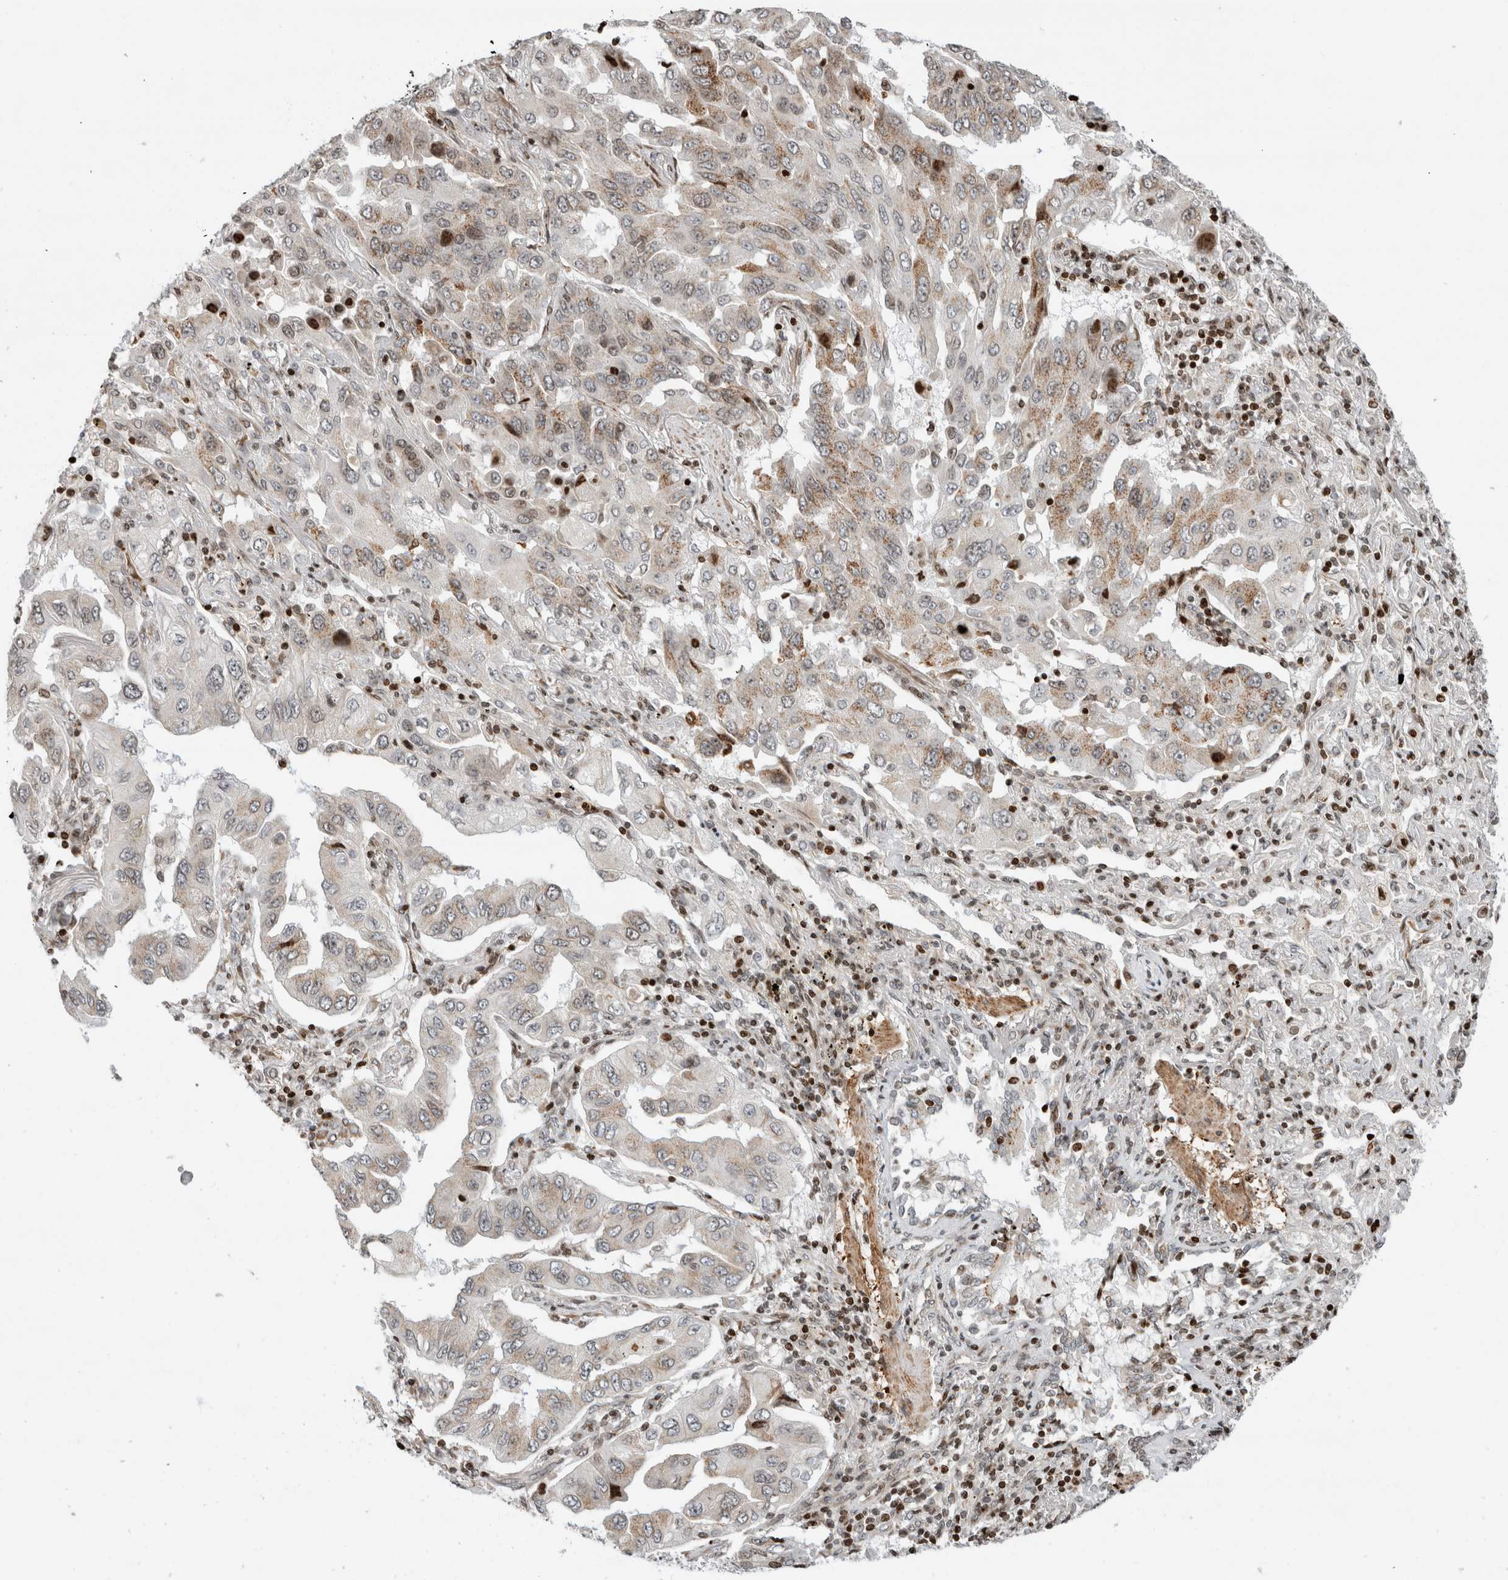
{"staining": {"intensity": "weak", "quantity": "<25%", "location": "cytoplasmic/membranous"}, "tissue": "lung cancer", "cell_type": "Tumor cells", "image_type": "cancer", "snomed": [{"axis": "morphology", "description": "Adenocarcinoma, NOS"}, {"axis": "topography", "description": "Lung"}], "caption": "An IHC histopathology image of lung cancer (adenocarcinoma) is shown. There is no staining in tumor cells of lung cancer (adenocarcinoma).", "gene": "GINS4", "patient": {"sex": "female", "age": 65}}